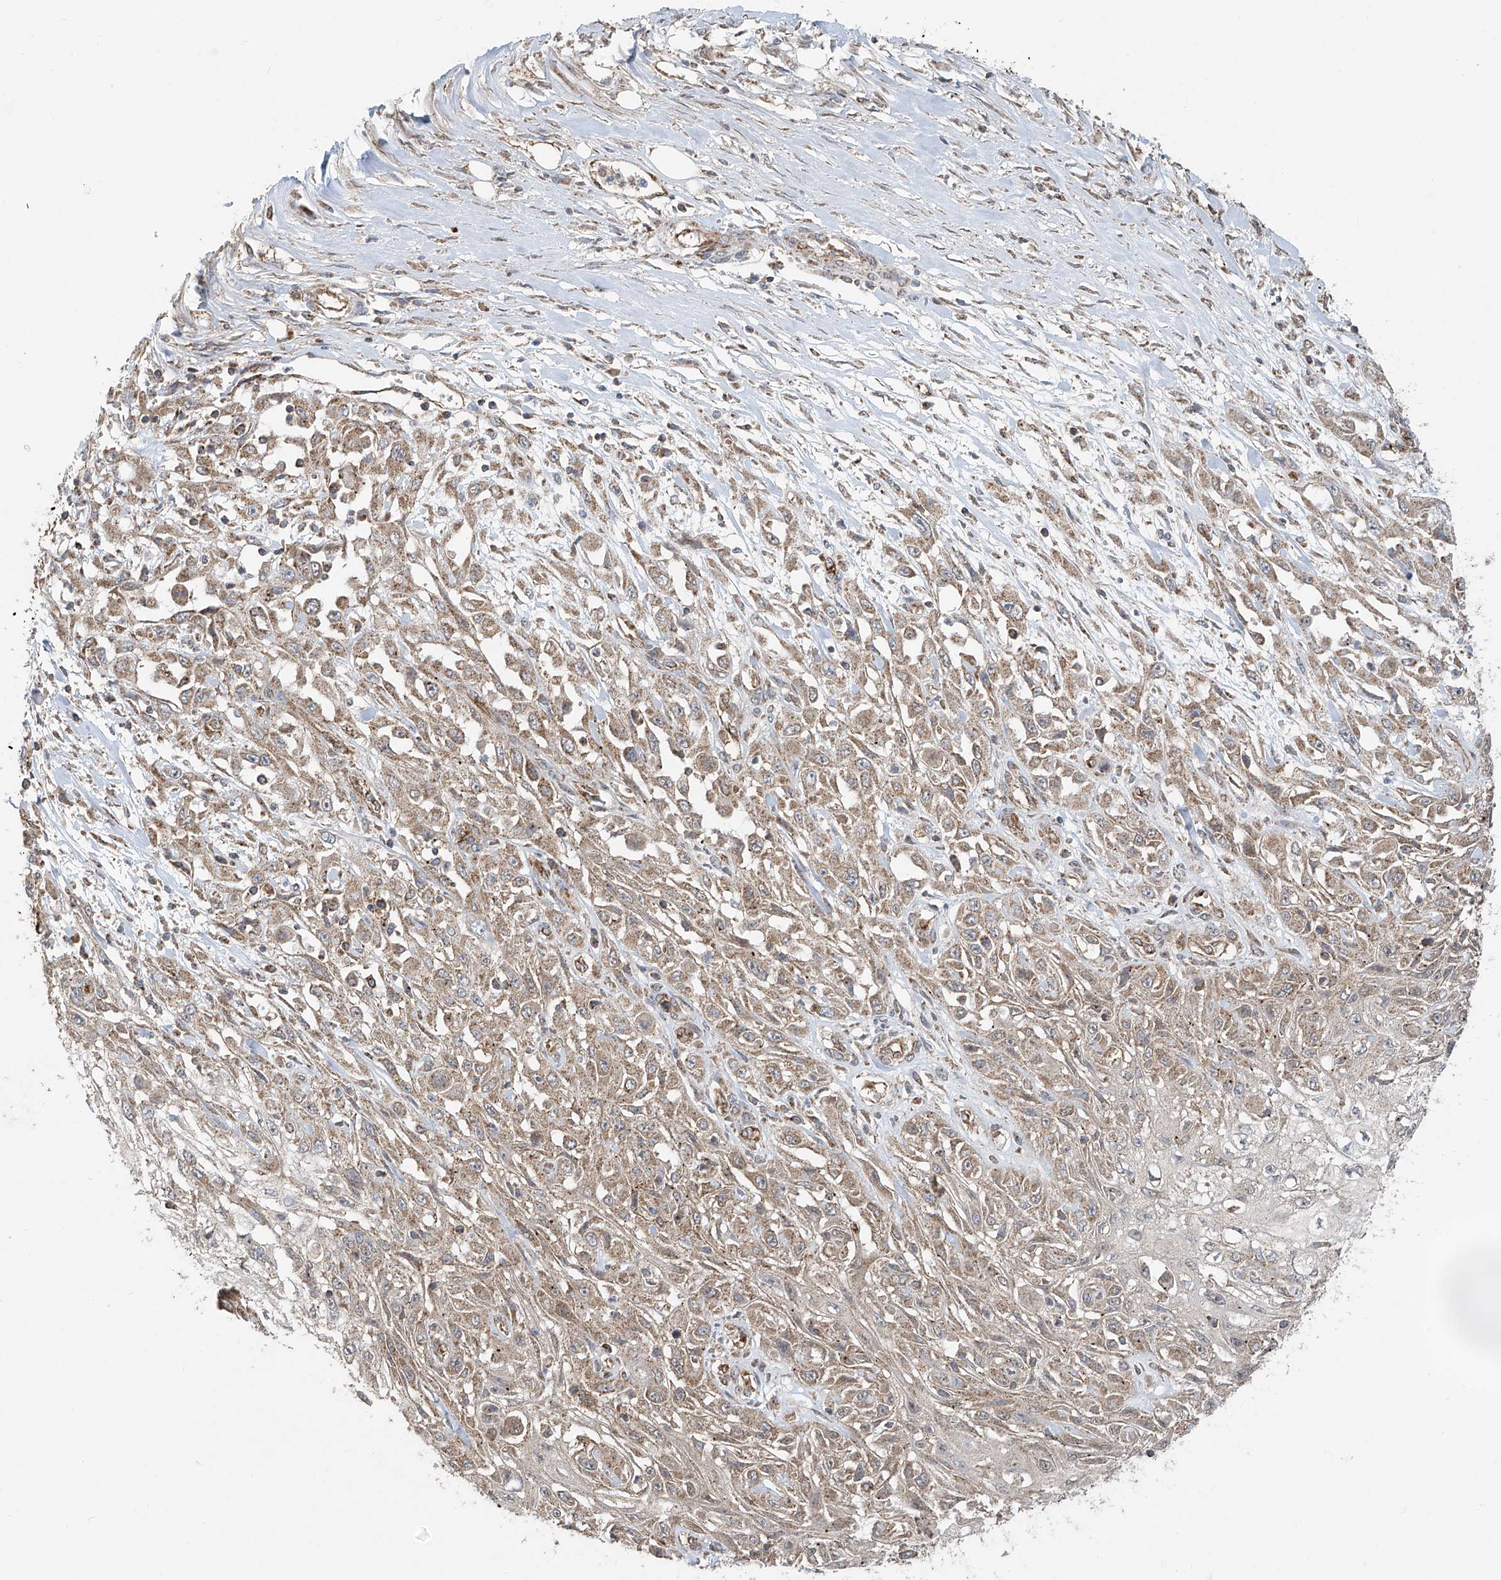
{"staining": {"intensity": "weak", "quantity": ">75%", "location": "cytoplasmic/membranous"}, "tissue": "skin cancer", "cell_type": "Tumor cells", "image_type": "cancer", "snomed": [{"axis": "morphology", "description": "Squamous cell carcinoma, NOS"}, {"axis": "morphology", "description": "Squamous cell carcinoma, metastatic, NOS"}, {"axis": "topography", "description": "Skin"}, {"axis": "topography", "description": "Lymph node"}], "caption": "A photomicrograph showing weak cytoplasmic/membranous positivity in about >75% of tumor cells in skin squamous cell carcinoma, as visualized by brown immunohistochemical staining.", "gene": "UQCC1", "patient": {"sex": "male", "age": 75}}